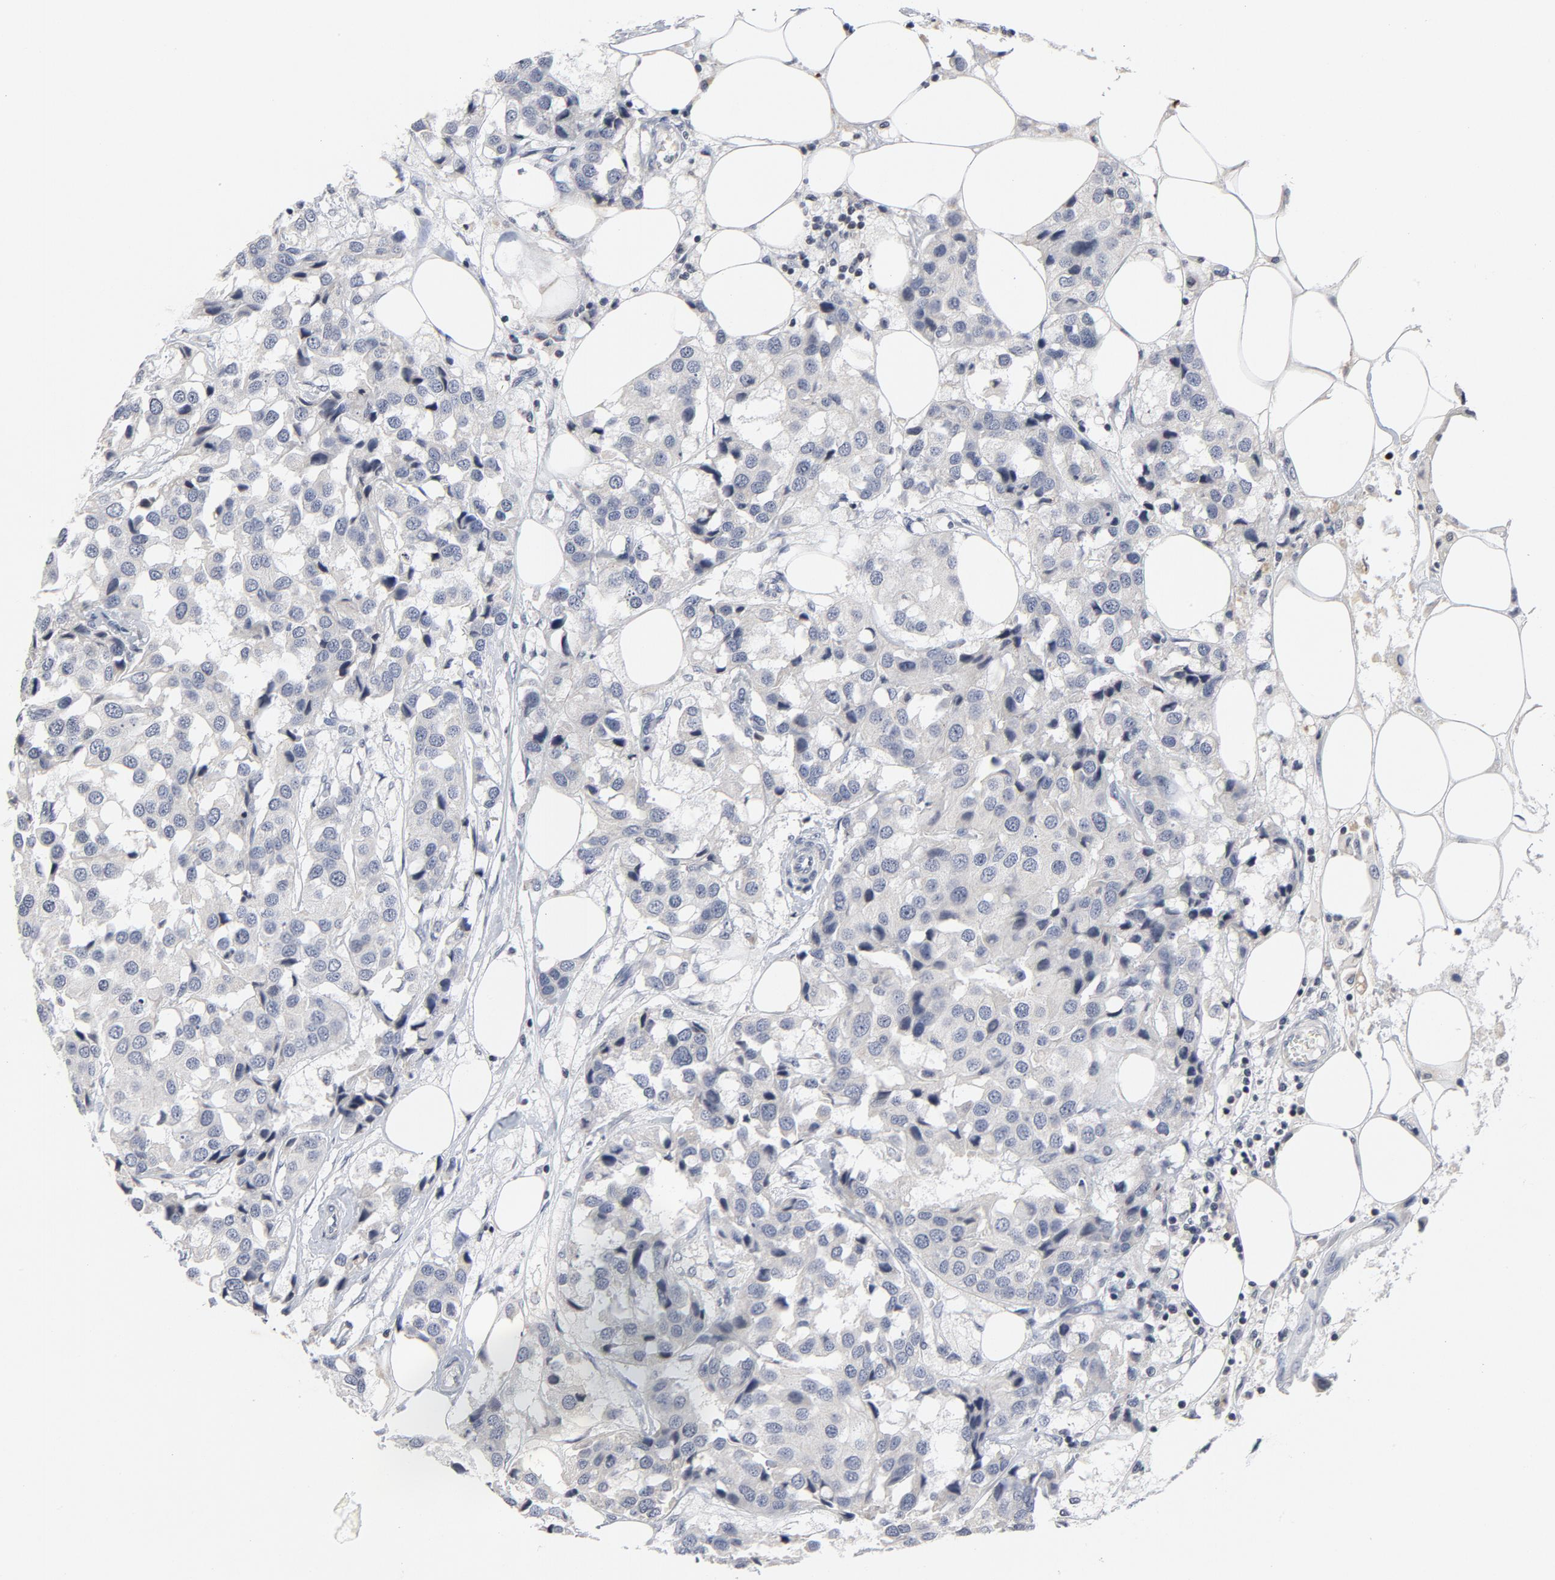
{"staining": {"intensity": "negative", "quantity": "none", "location": "none"}, "tissue": "breast cancer", "cell_type": "Tumor cells", "image_type": "cancer", "snomed": [{"axis": "morphology", "description": "Duct carcinoma"}, {"axis": "topography", "description": "Breast"}], "caption": "Human intraductal carcinoma (breast) stained for a protein using IHC reveals no expression in tumor cells.", "gene": "TCL1A", "patient": {"sex": "female", "age": 80}}